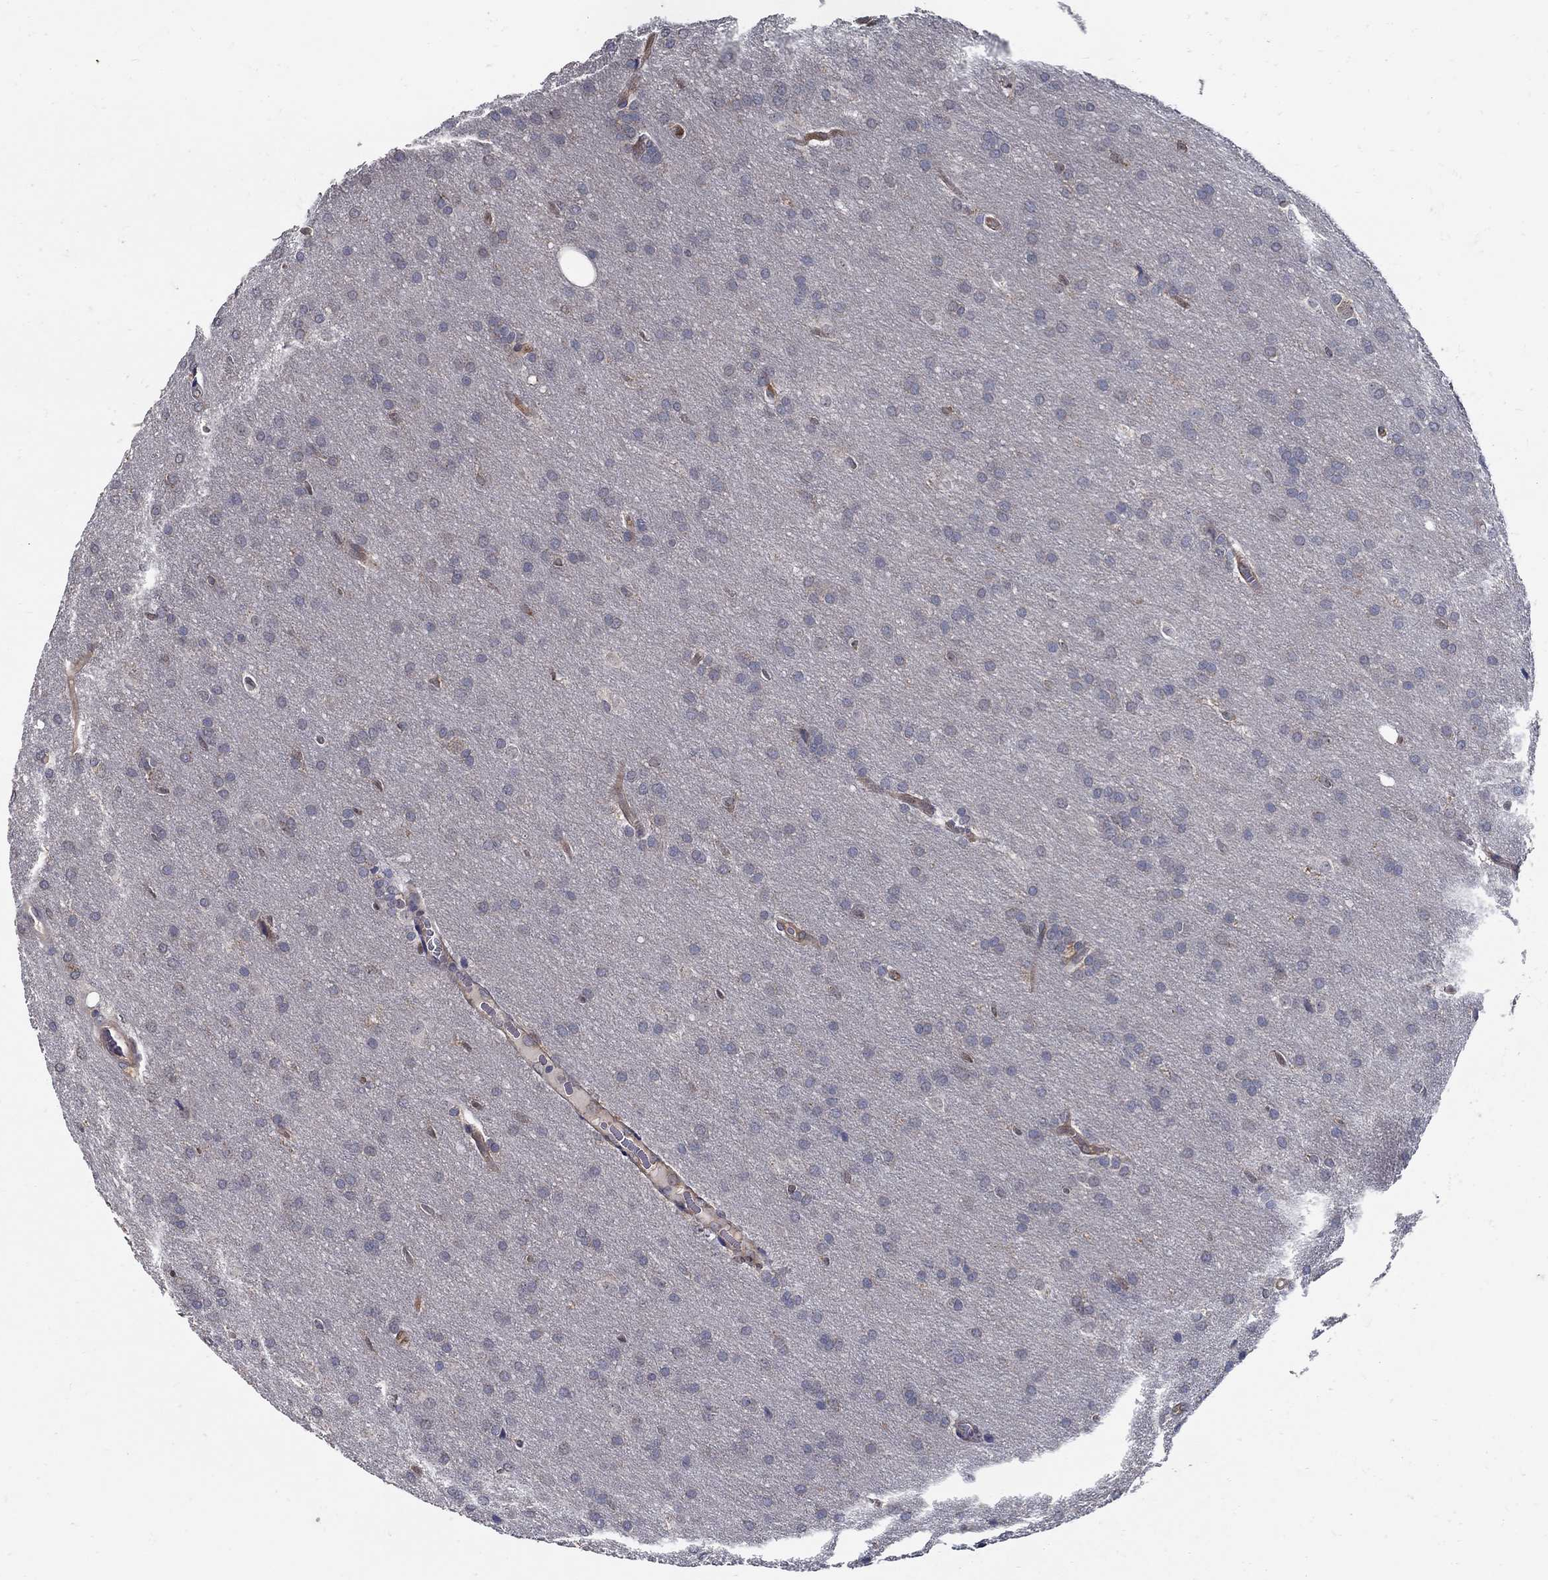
{"staining": {"intensity": "negative", "quantity": "none", "location": "none"}, "tissue": "glioma", "cell_type": "Tumor cells", "image_type": "cancer", "snomed": [{"axis": "morphology", "description": "Glioma, malignant, Low grade"}, {"axis": "topography", "description": "Brain"}], "caption": "Immunohistochemical staining of human glioma shows no significant expression in tumor cells.", "gene": "MTHFR", "patient": {"sex": "female", "age": 32}}